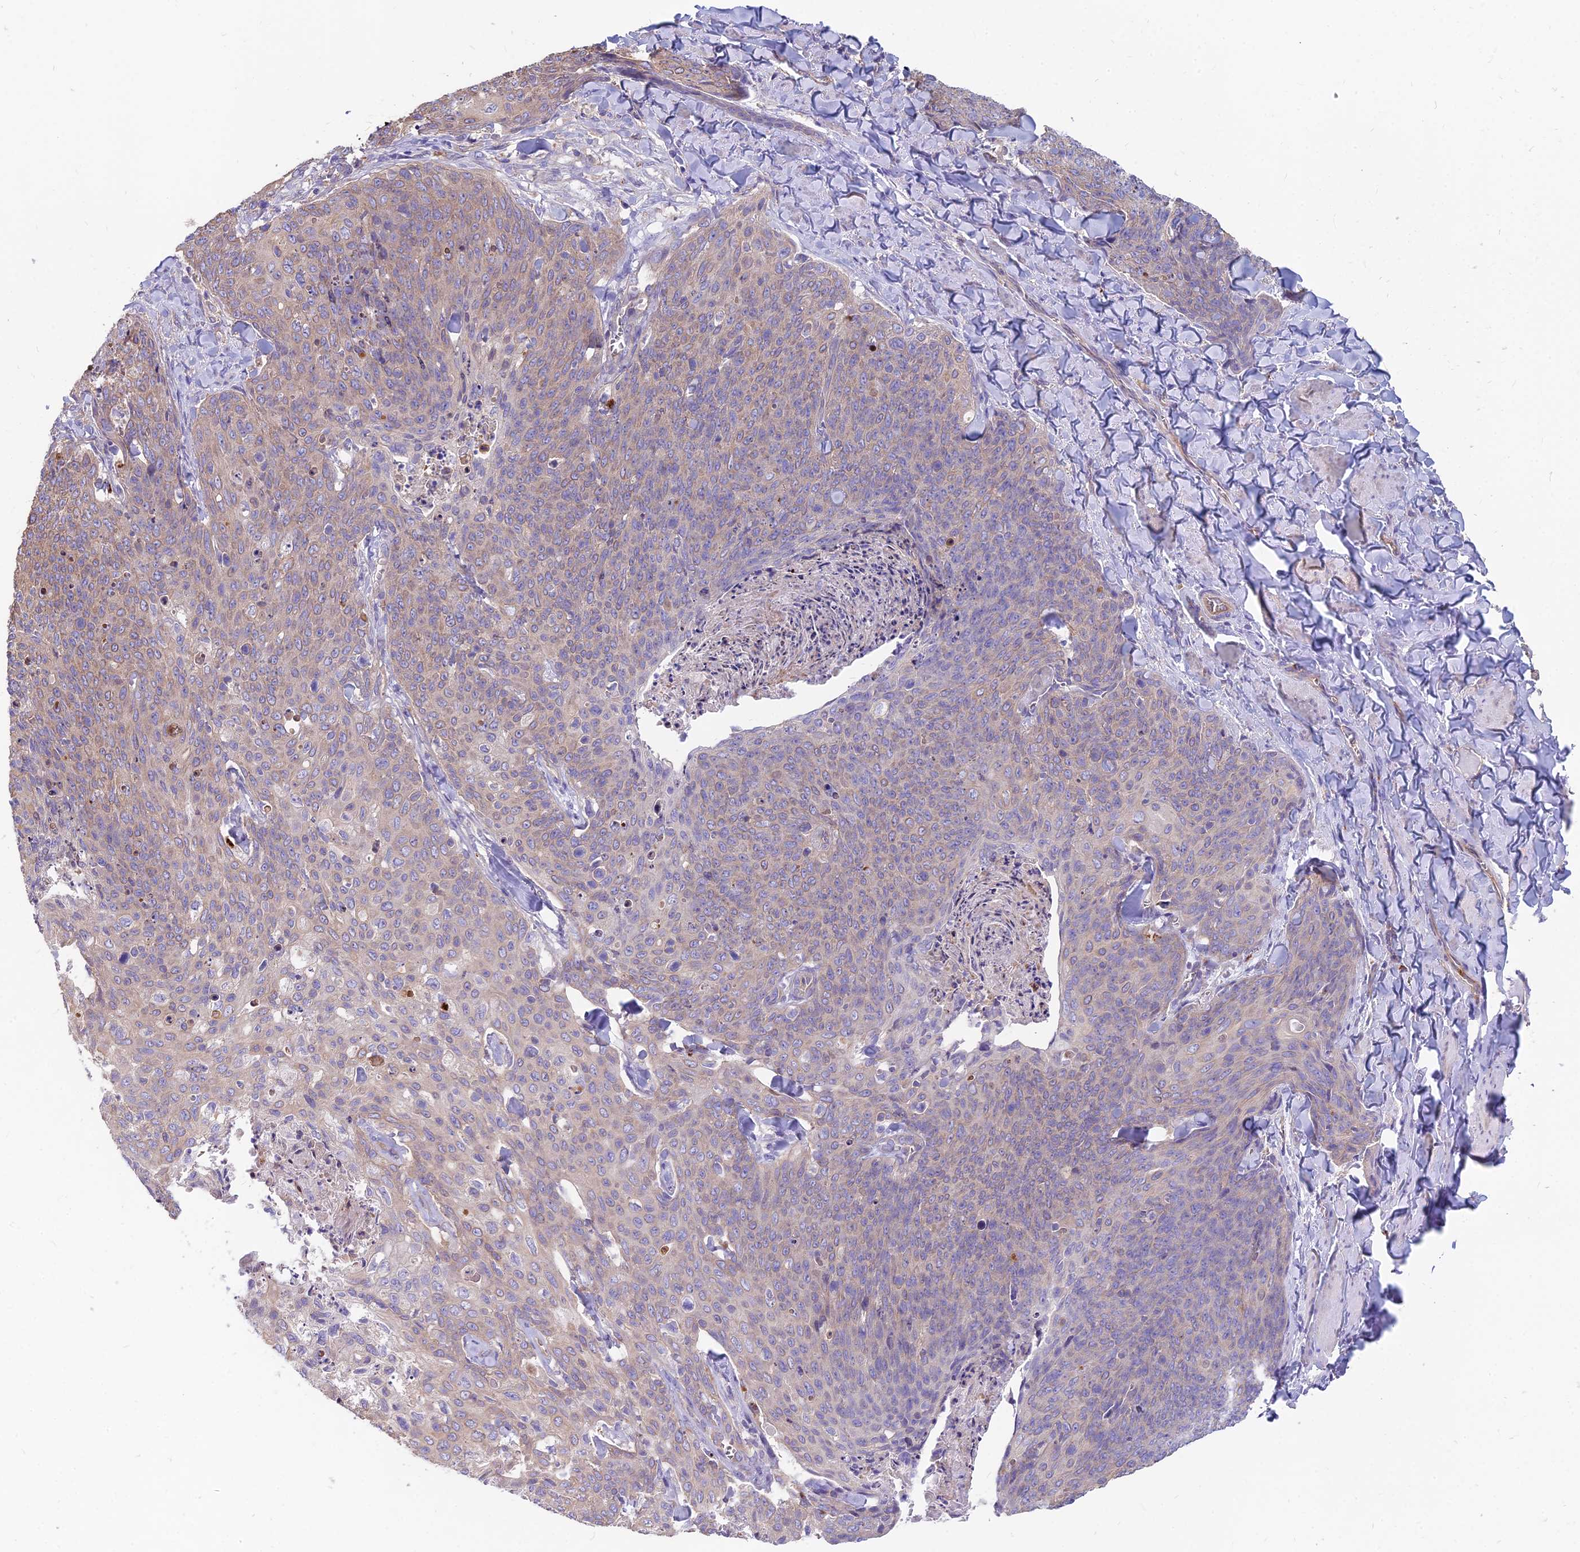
{"staining": {"intensity": "weak", "quantity": "25%-75%", "location": "cytoplasmic/membranous"}, "tissue": "skin cancer", "cell_type": "Tumor cells", "image_type": "cancer", "snomed": [{"axis": "morphology", "description": "Squamous cell carcinoma, NOS"}, {"axis": "topography", "description": "Skin"}, {"axis": "topography", "description": "Vulva"}], "caption": "Human skin squamous cell carcinoma stained with a brown dye displays weak cytoplasmic/membranous positive staining in about 25%-75% of tumor cells.", "gene": "HLA-DOA", "patient": {"sex": "female", "age": 85}}